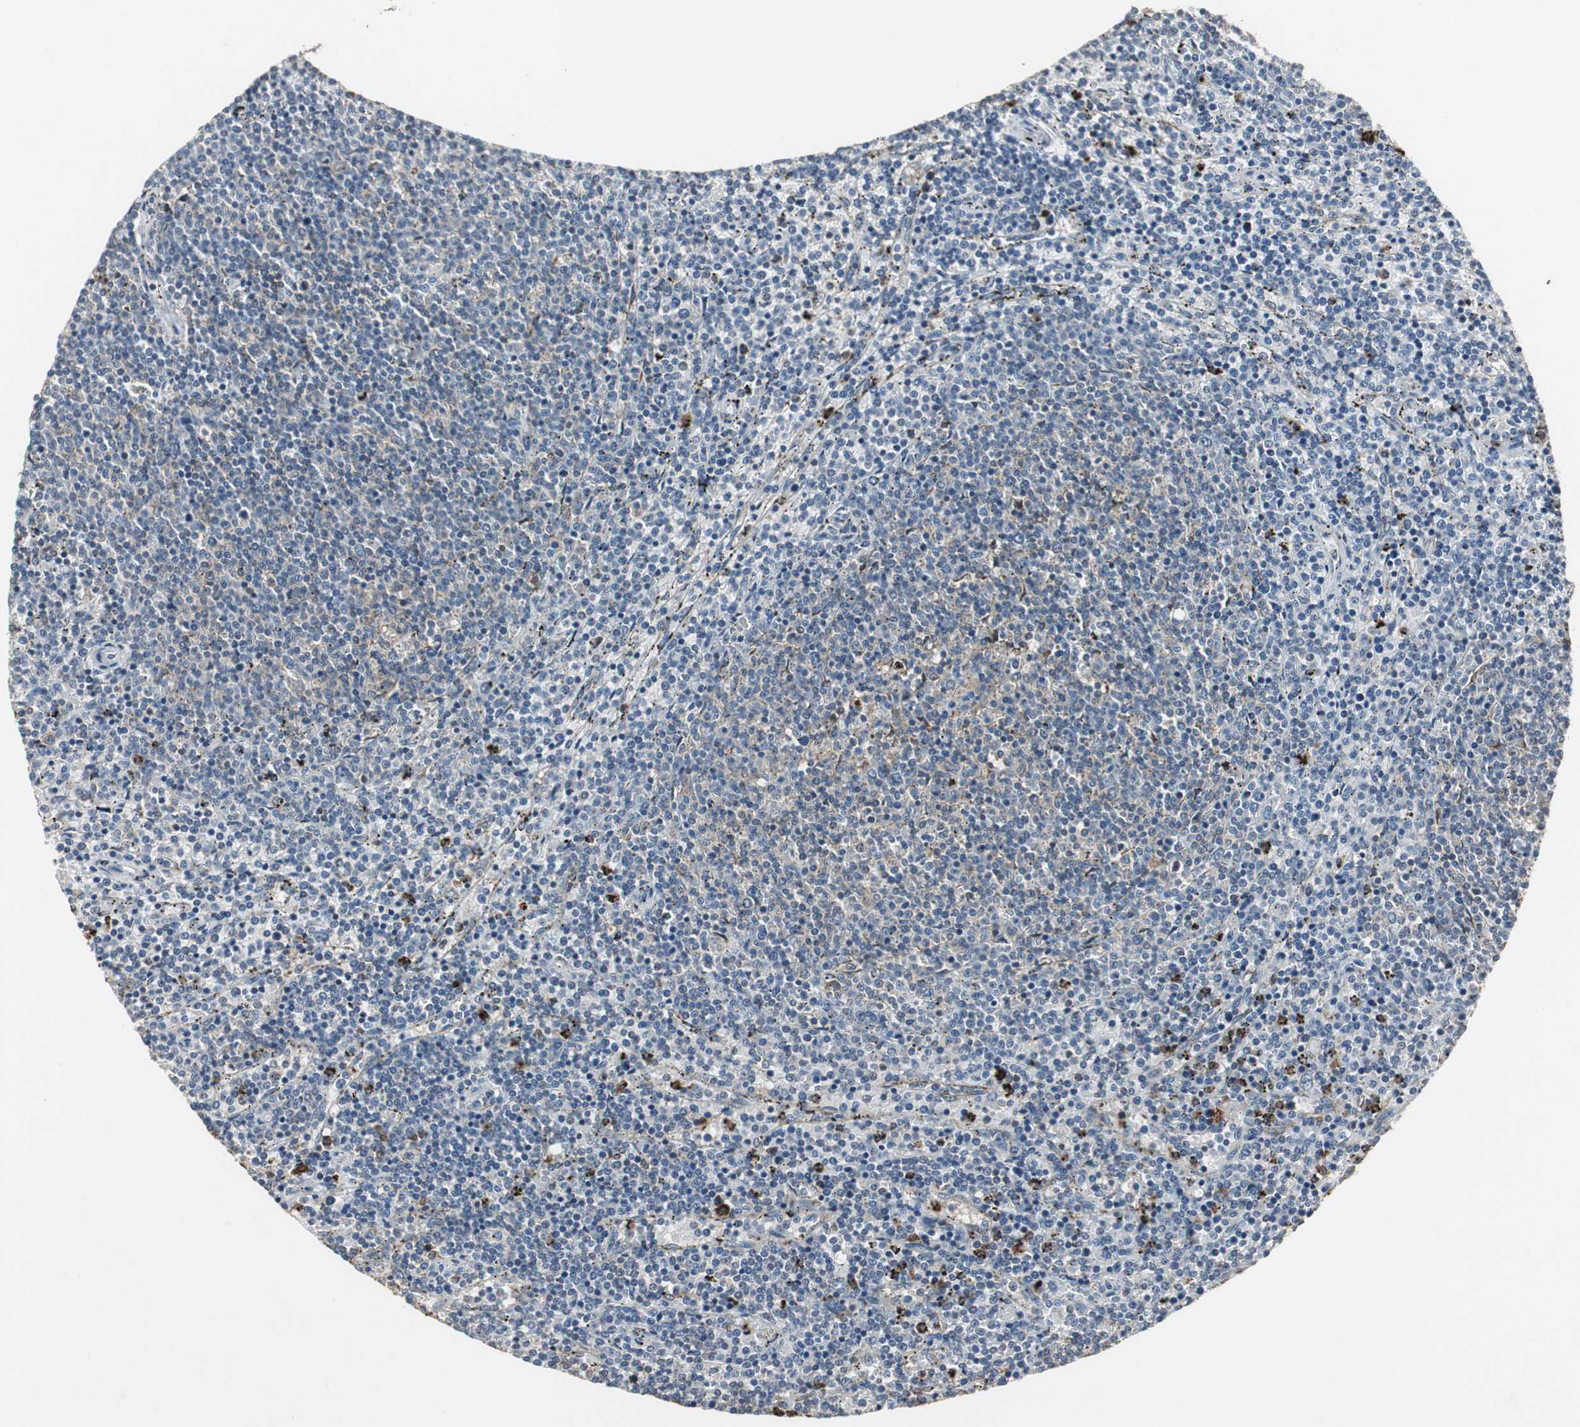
{"staining": {"intensity": "weak", "quantity": "25%-75%", "location": "cytoplasmic/membranous"}, "tissue": "lymphoma", "cell_type": "Tumor cells", "image_type": "cancer", "snomed": [{"axis": "morphology", "description": "Malignant lymphoma, non-Hodgkin's type, Low grade"}, {"axis": "topography", "description": "Spleen"}], "caption": "Low-grade malignant lymphoma, non-Hodgkin's type stained for a protein (brown) exhibits weak cytoplasmic/membranous positive positivity in about 25%-75% of tumor cells.", "gene": "JTB", "patient": {"sex": "female", "age": 50}}